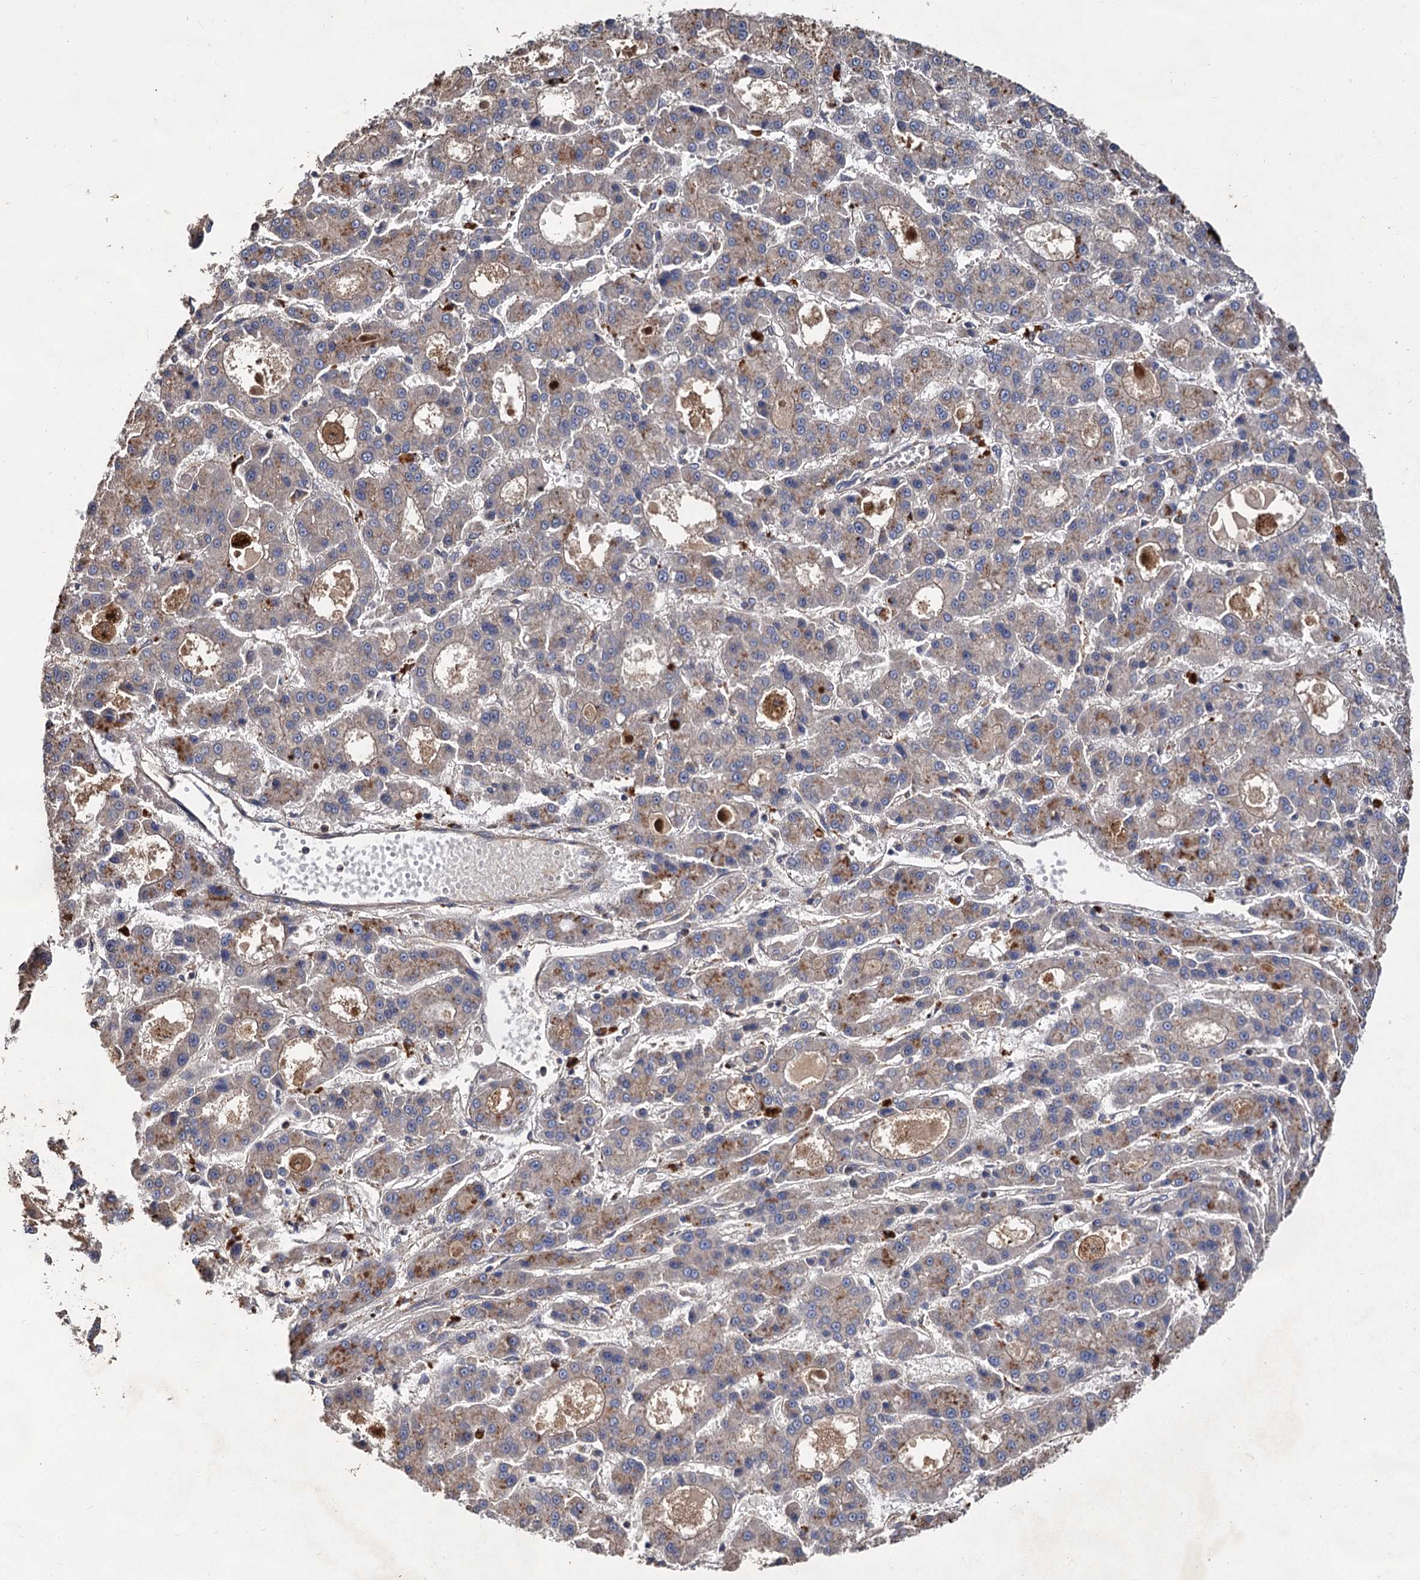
{"staining": {"intensity": "negative", "quantity": "none", "location": "none"}, "tissue": "liver cancer", "cell_type": "Tumor cells", "image_type": "cancer", "snomed": [{"axis": "morphology", "description": "Carcinoma, Hepatocellular, NOS"}, {"axis": "topography", "description": "Liver"}], "caption": "Tumor cells show no significant staining in hepatocellular carcinoma (liver).", "gene": "VPS29", "patient": {"sex": "male", "age": 70}}